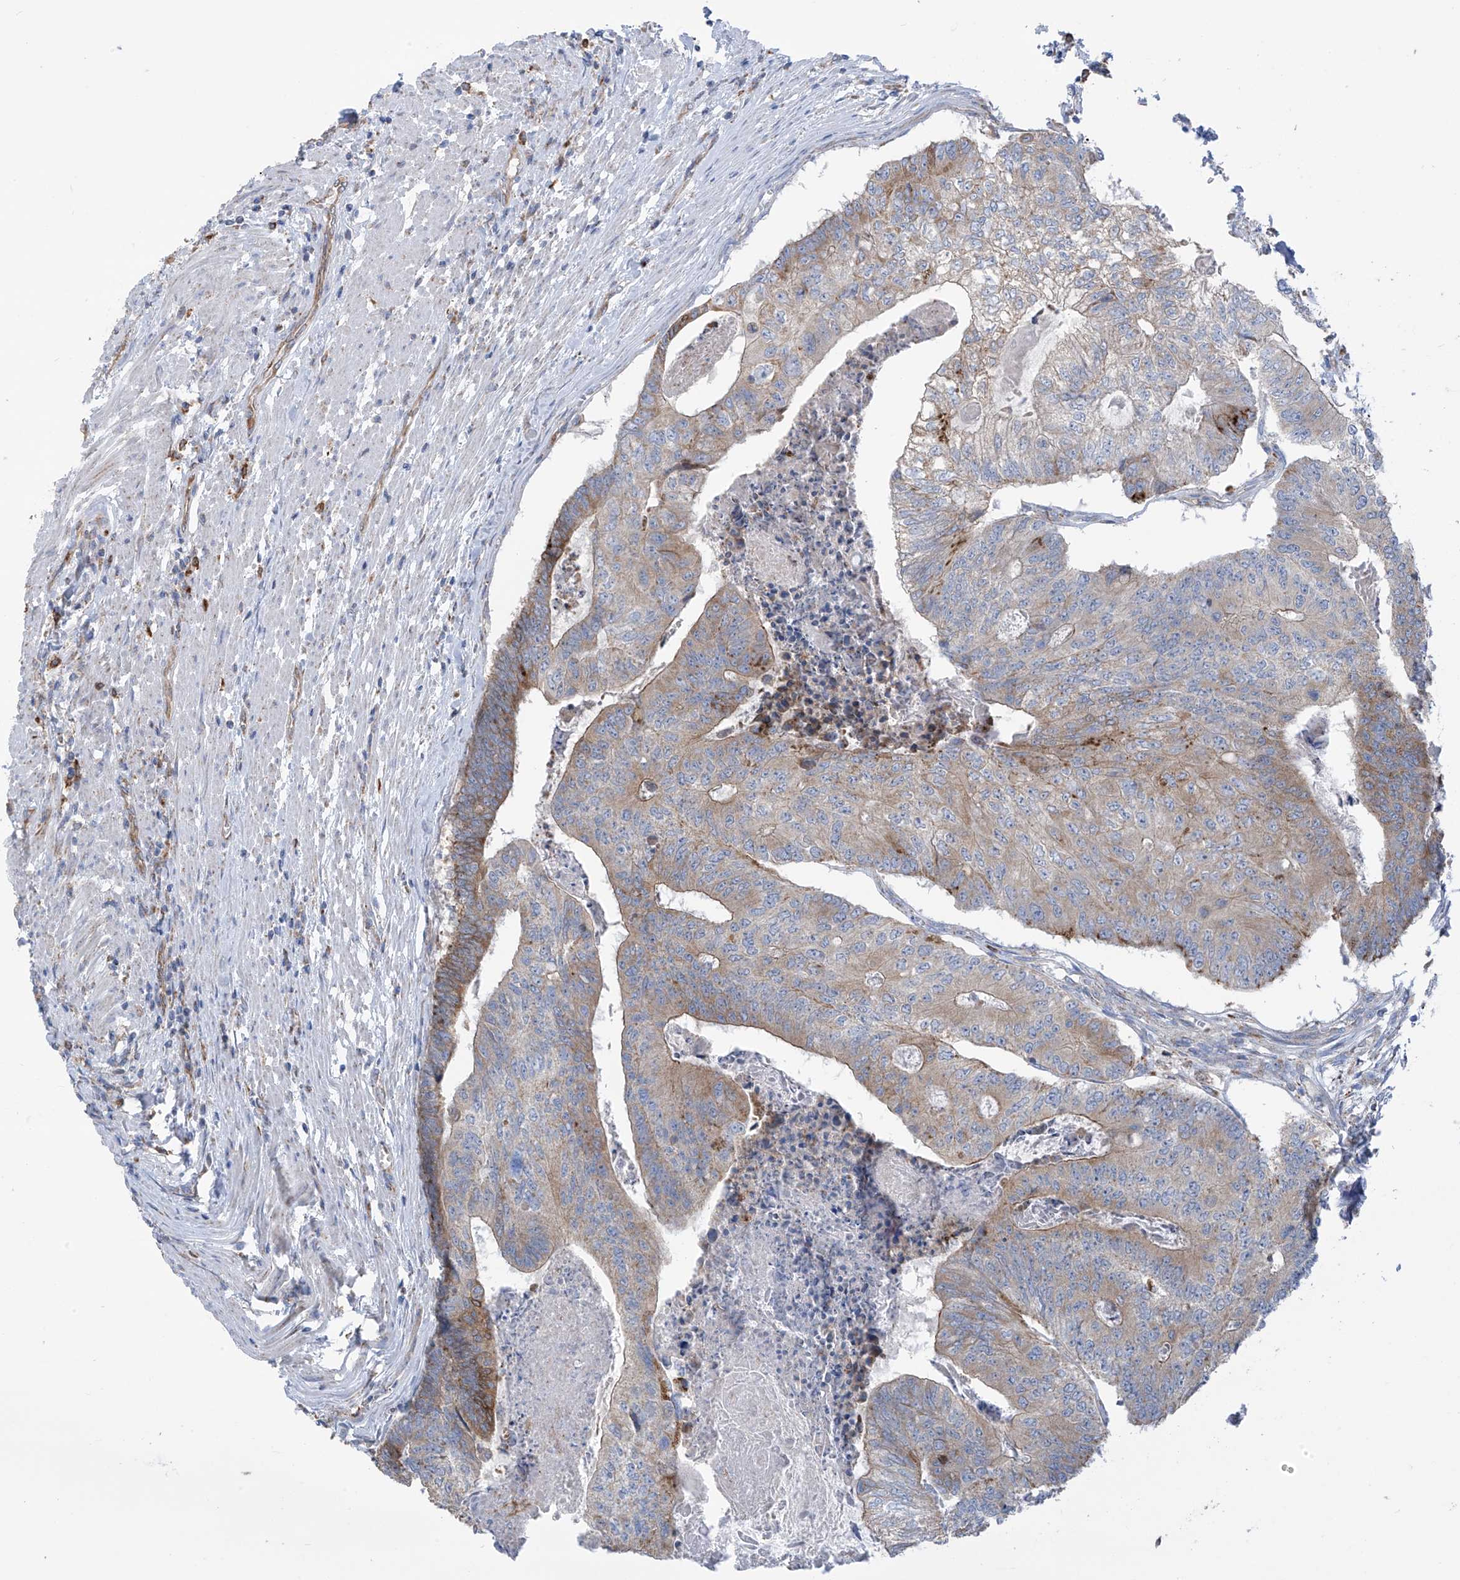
{"staining": {"intensity": "weak", "quantity": "25%-75%", "location": "cytoplasmic/membranous"}, "tissue": "colorectal cancer", "cell_type": "Tumor cells", "image_type": "cancer", "snomed": [{"axis": "morphology", "description": "Adenocarcinoma, NOS"}, {"axis": "topography", "description": "Colon"}], "caption": "Brown immunohistochemical staining in human colorectal cancer demonstrates weak cytoplasmic/membranous expression in approximately 25%-75% of tumor cells. (Brightfield microscopy of DAB IHC at high magnification).", "gene": "EIF5B", "patient": {"sex": "female", "age": 67}}